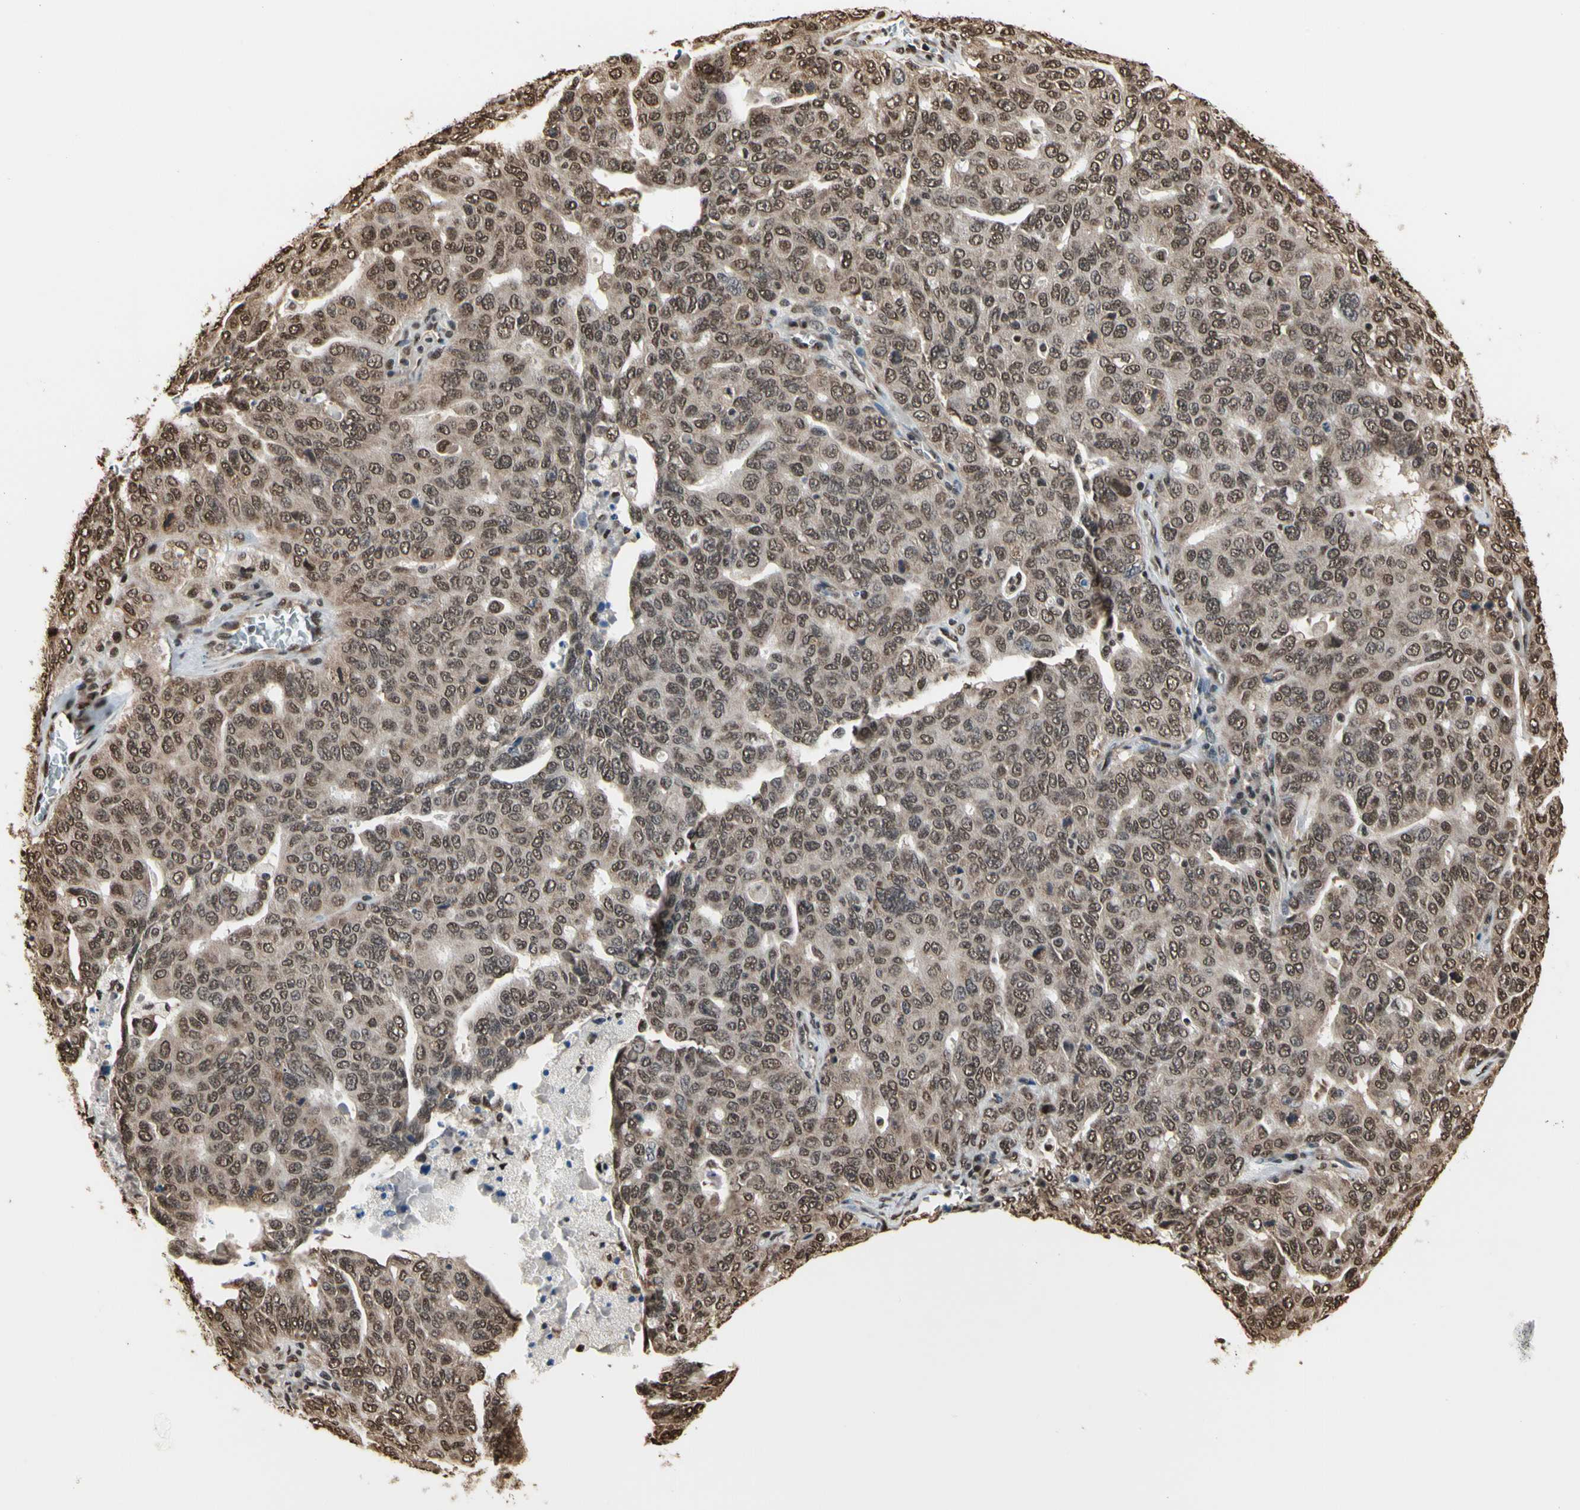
{"staining": {"intensity": "moderate", "quantity": ">75%", "location": "nuclear"}, "tissue": "ovarian cancer", "cell_type": "Tumor cells", "image_type": "cancer", "snomed": [{"axis": "morphology", "description": "Carcinoma, endometroid"}, {"axis": "topography", "description": "Ovary"}], "caption": "Ovarian endometroid carcinoma stained with DAB (3,3'-diaminobenzidine) immunohistochemistry (IHC) reveals medium levels of moderate nuclear staining in about >75% of tumor cells.", "gene": "HNRNPK", "patient": {"sex": "female", "age": 62}}